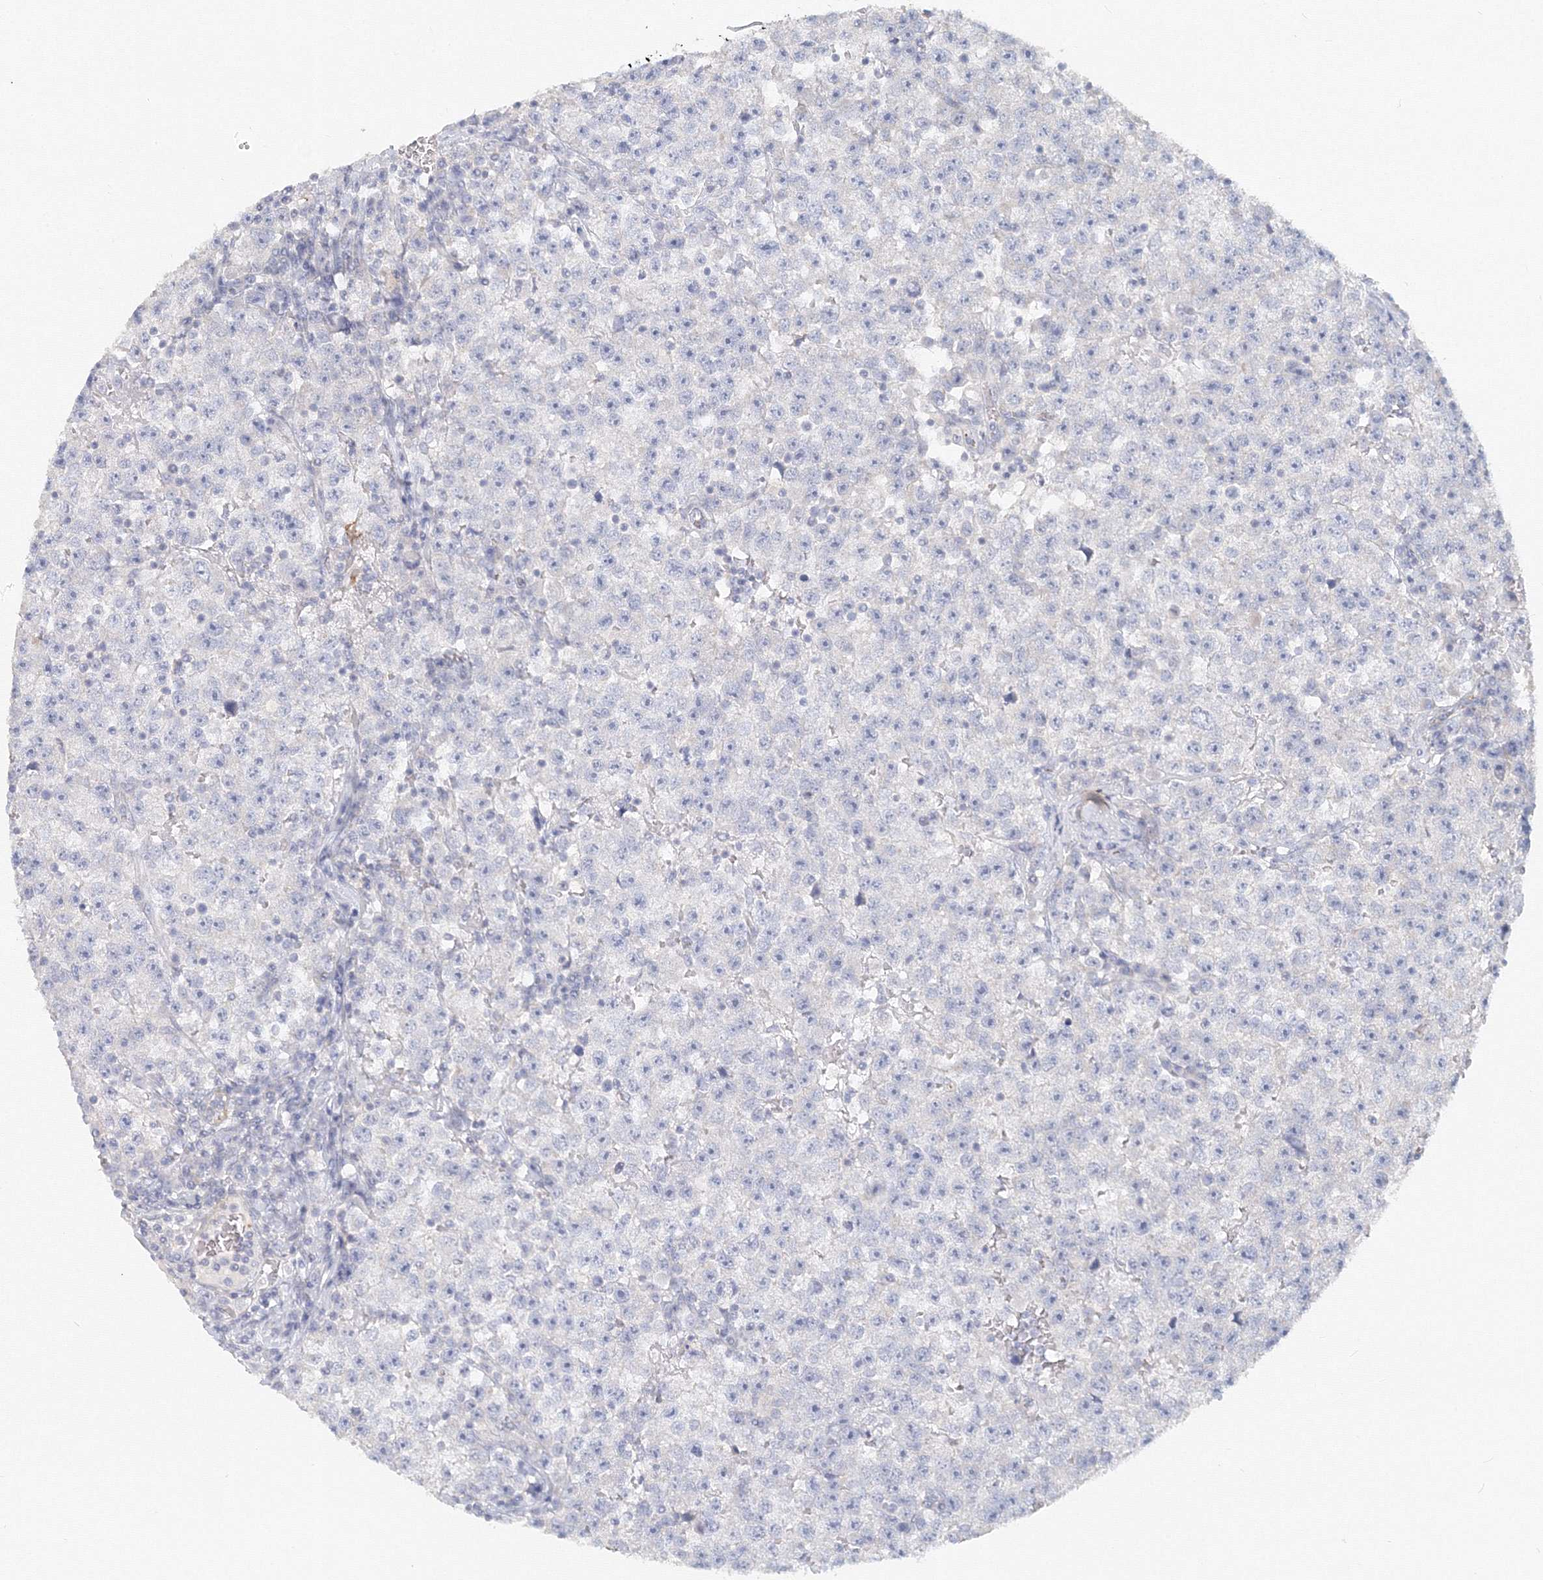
{"staining": {"intensity": "negative", "quantity": "none", "location": "none"}, "tissue": "testis cancer", "cell_type": "Tumor cells", "image_type": "cancer", "snomed": [{"axis": "morphology", "description": "Seminoma, NOS"}, {"axis": "topography", "description": "Testis"}], "caption": "A high-resolution photomicrograph shows IHC staining of testis cancer (seminoma), which reveals no significant staining in tumor cells.", "gene": "MMRN1", "patient": {"sex": "male", "age": 22}}